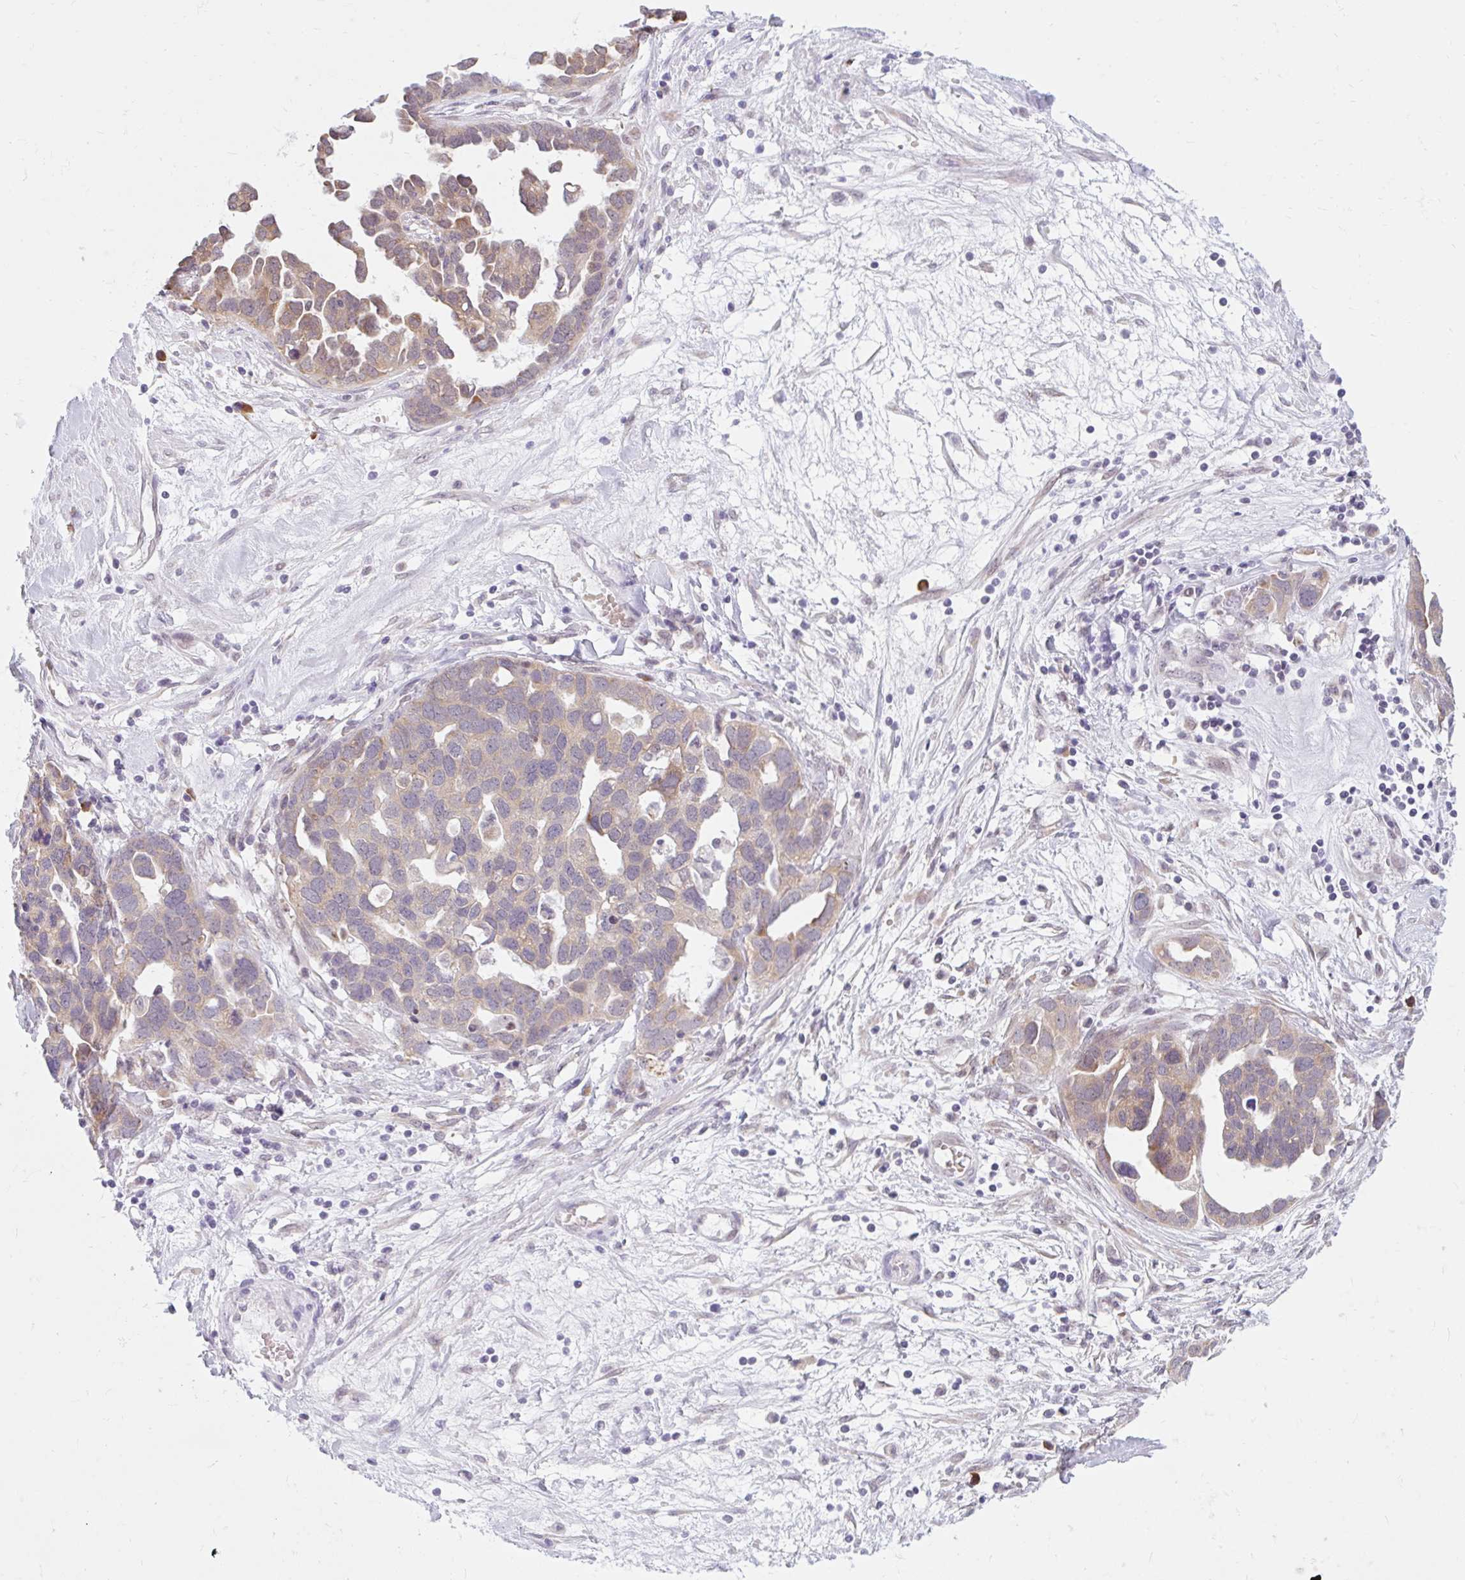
{"staining": {"intensity": "weak", "quantity": "25%-75%", "location": "cytoplasmic/membranous"}, "tissue": "ovarian cancer", "cell_type": "Tumor cells", "image_type": "cancer", "snomed": [{"axis": "morphology", "description": "Cystadenocarcinoma, serous, NOS"}, {"axis": "topography", "description": "Ovary"}], "caption": "This image demonstrates immunohistochemistry staining of human serous cystadenocarcinoma (ovarian), with low weak cytoplasmic/membranous positivity in approximately 25%-75% of tumor cells.", "gene": "SRSF10", "patient": {"sex": "female", "age": 54}}